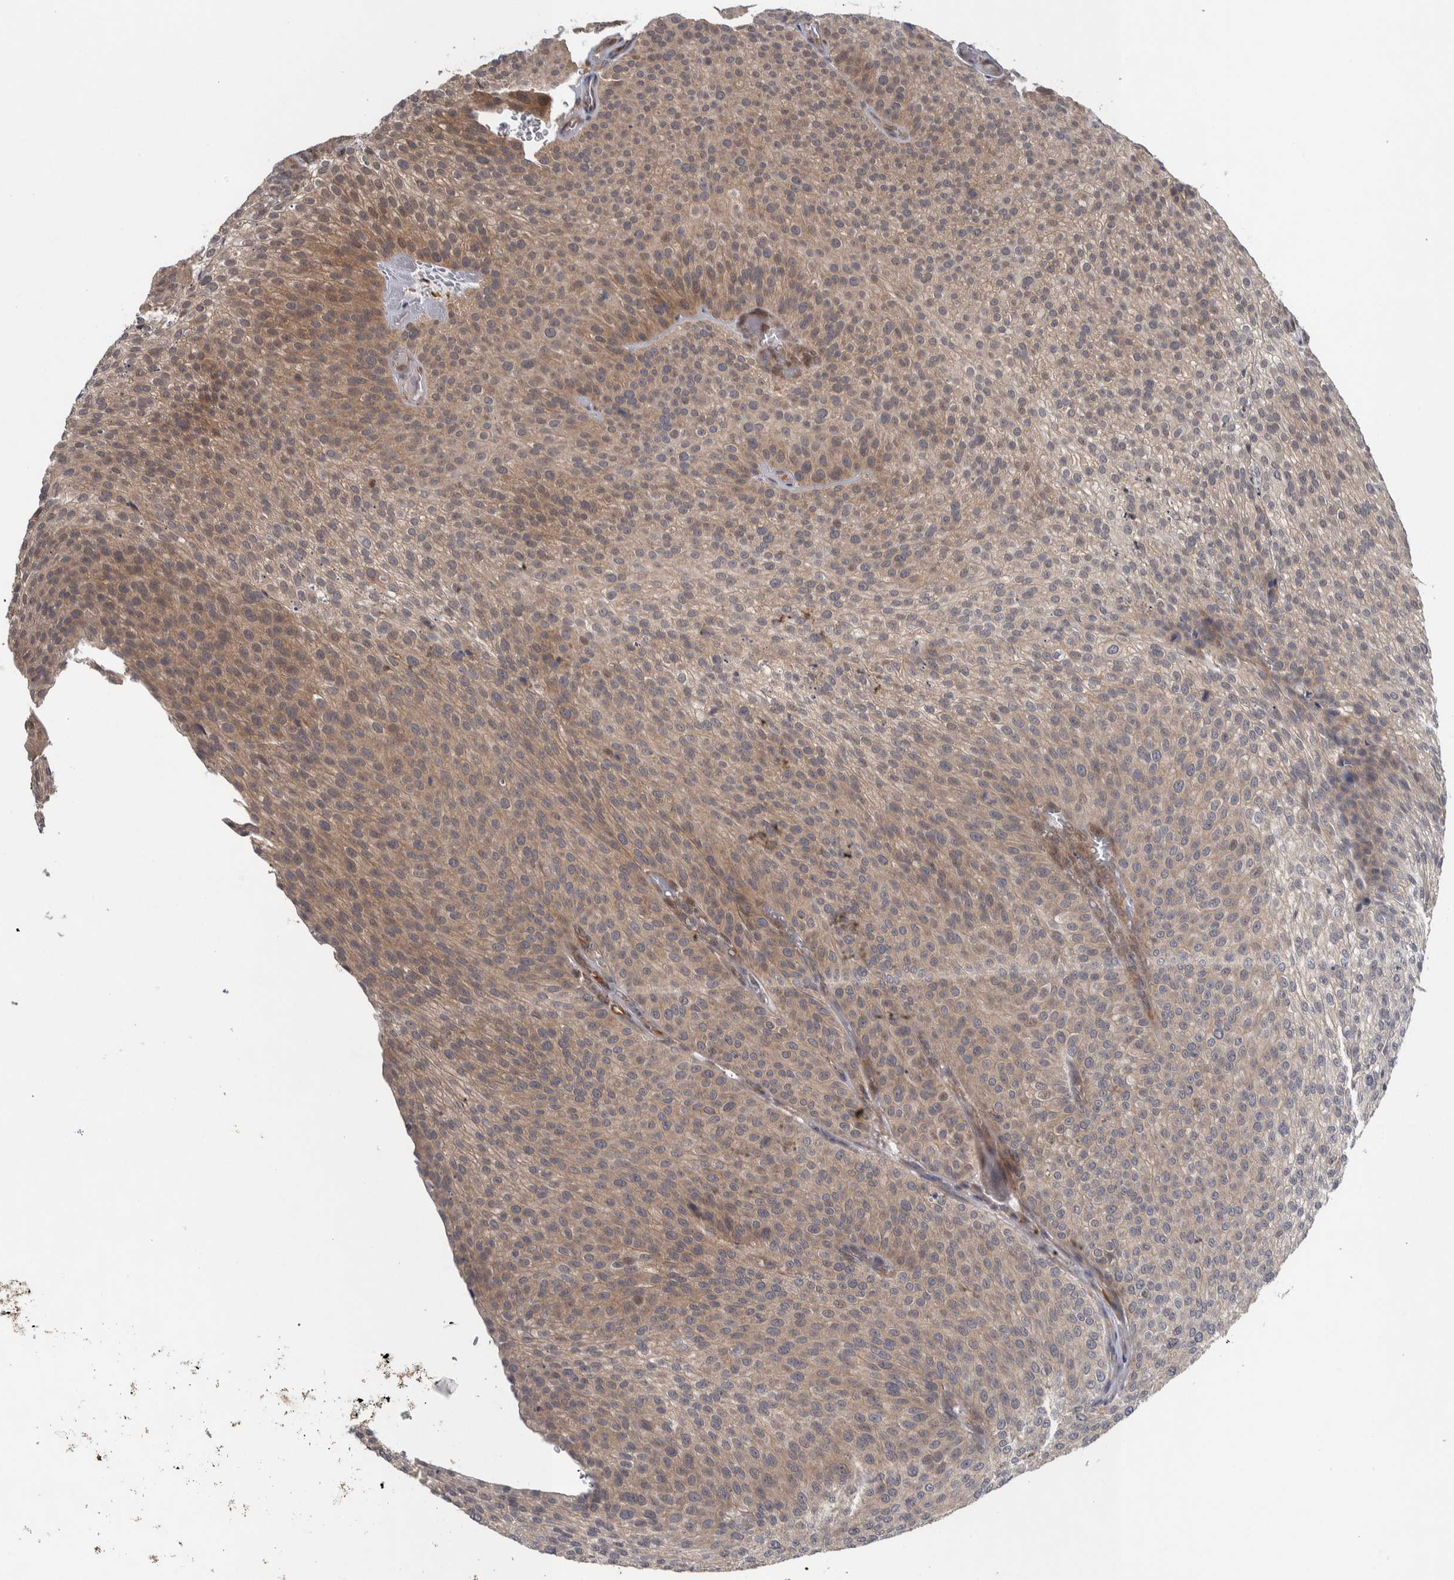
{"staining": {"intensity": "weak", "quantity": ">75%", "location": "cytoplasmic/membranous"}, "tissue": "urothelial cancer", "cell_type": "Tumor cells", "image_type": "cancer", "snomed": [{"axis": "morphology", "description": "Urothelial carcinoma, Low grade"}, {"axis": "topography", "description": "Smooth muscle"}, {"axis": "topography", "description": "Urinary bladder"}], "caption": "Immunohistochemistry (IHC) of urothelial cancer exhibits low levels of weak cytoplasmic/membranous positivity in approximately >75% of tumor cells. The protein of interest is stained brown, and the nuclei are stained in blue (DAB IHC with brightfield microscopy, high magnification).", "gene": "TBC1D31", "patient": {"sex": "male", "age": 60}}